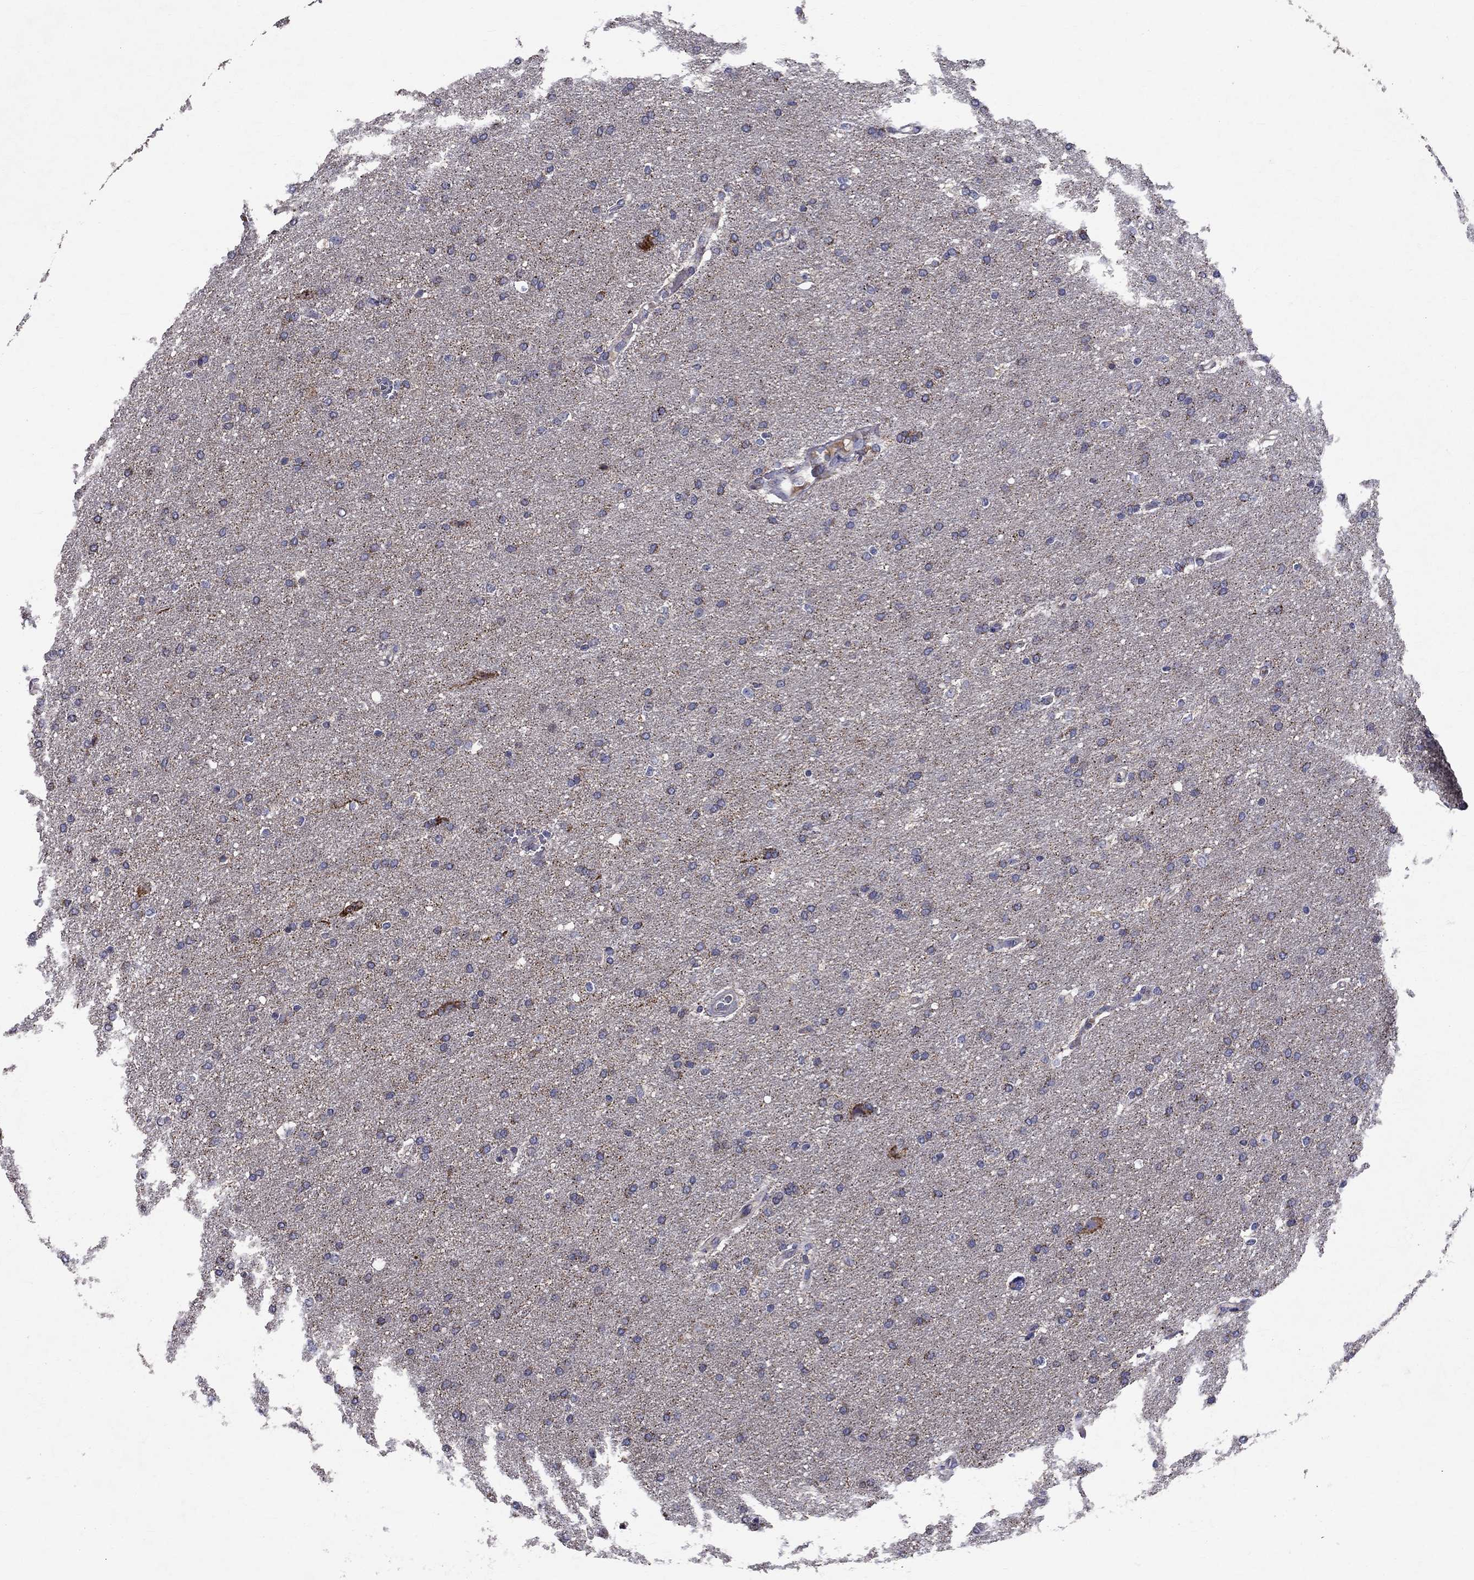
{"staining": {"intensity": "negative", "quantity": "none", "location": "none"}, "tissue": "glioma", "cell_type": "Tumor cells", "image_type": "cancer", "snomed": [{"axis": "morphology", "description": "Glioma, malignant, Low grade"}, {"axis": "topography", "description": "Brain"}], "caption": "There is no significant positivity in tumor cells of glioma.", "gene": "SLC4A10", "patient": {"sex": "female", "age": 37}}